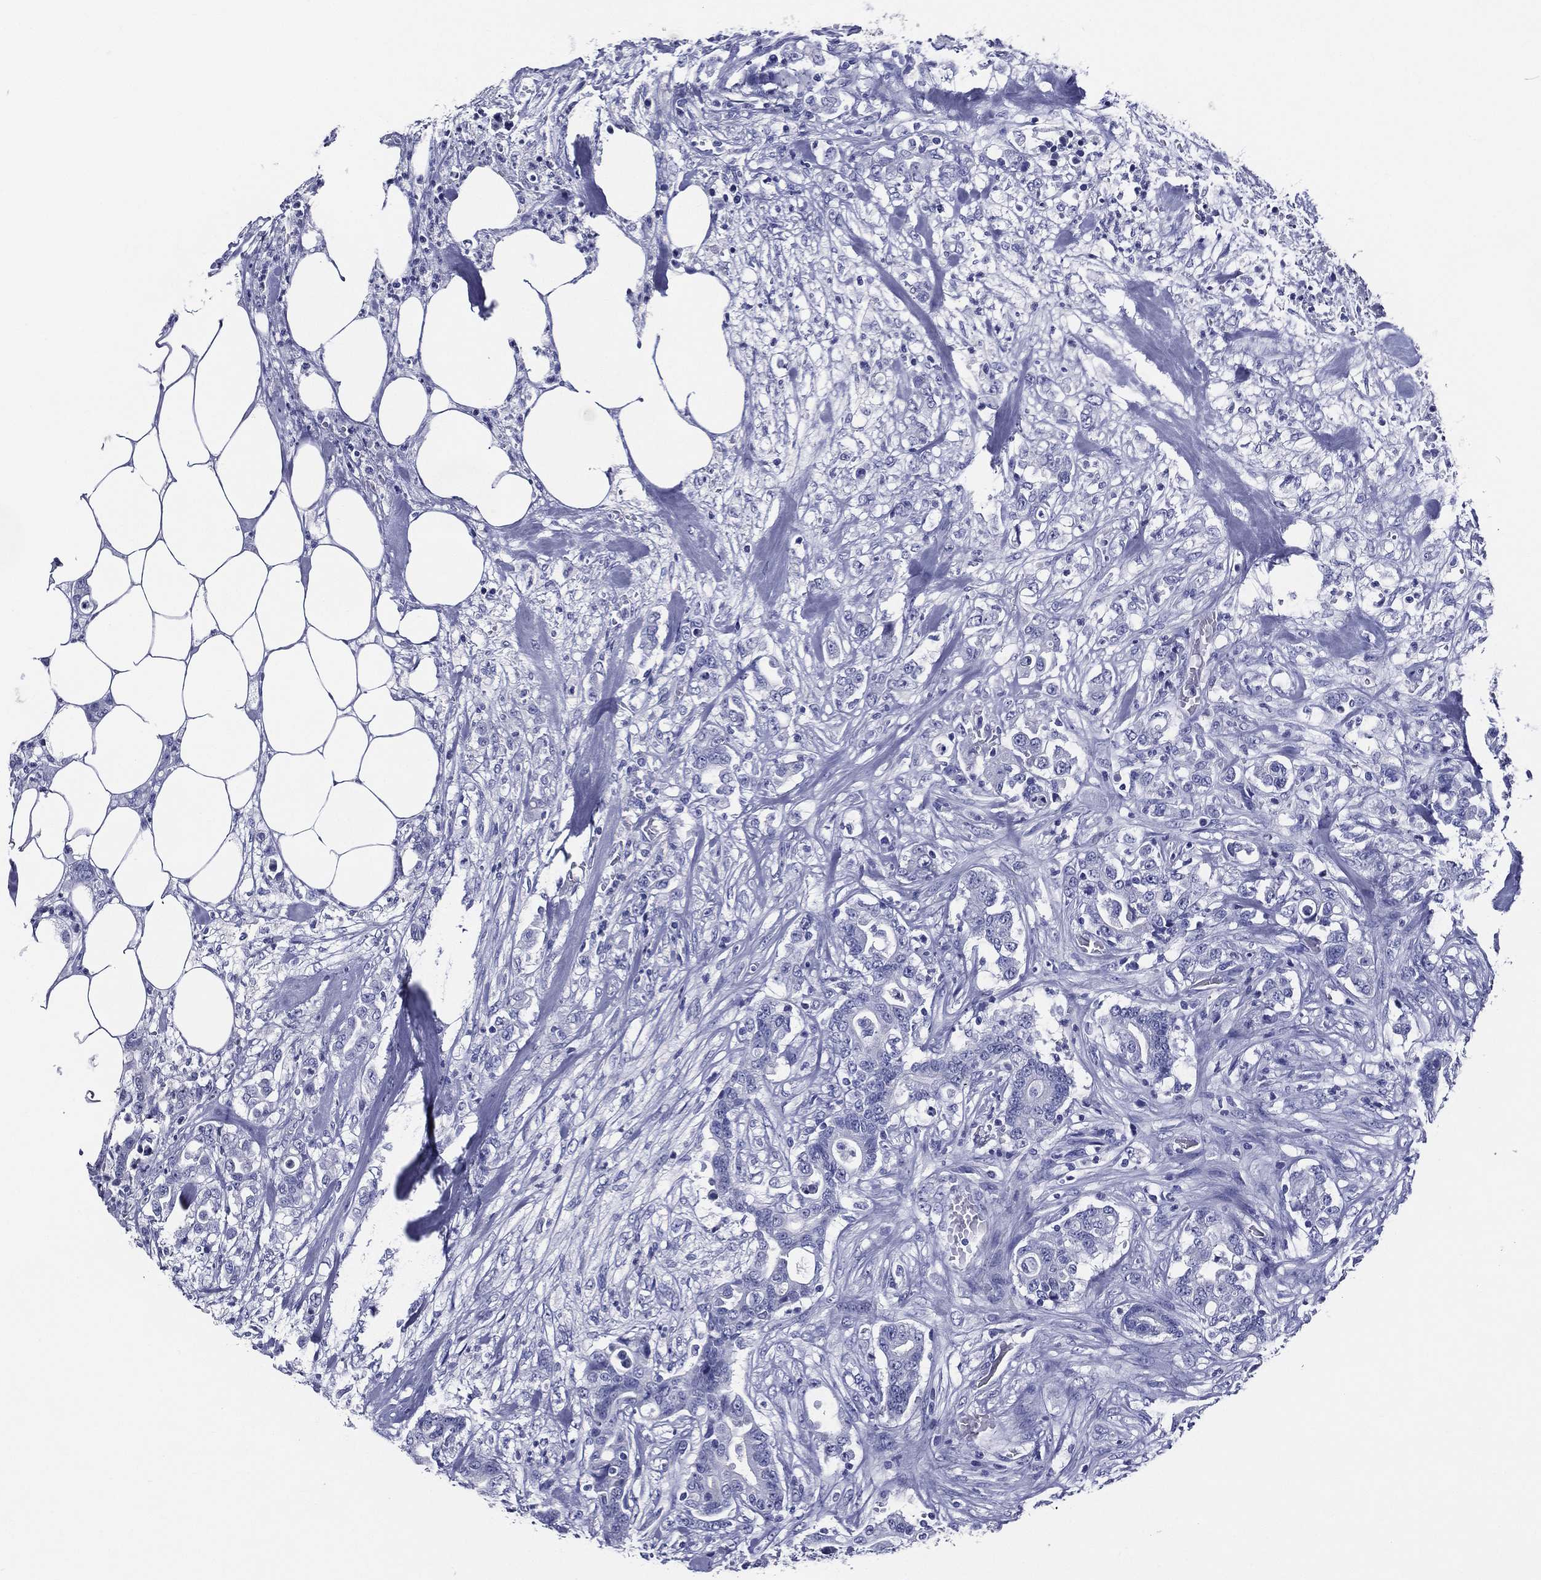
{"staining": {"intensity": "negative", "quantity": "none", "location": "none"}, "tissue": "colorectal cancer", "cell_type": "Tumor cells", "image_type": "cancer", "snomed": [{"axis": "morphology", "description": "Adenocarcinoma, NOS"}, {"axis": "topography", "description": "Colon"}], "caption": "High magnification brightfield microscopy of colorectal cancer stained with DAB (brown) and counterstained with hematoxylin (blue): tumor cells show no significant positivity.", "gene": "ACE2", "patient": {"sex": "female", "age": 69}}